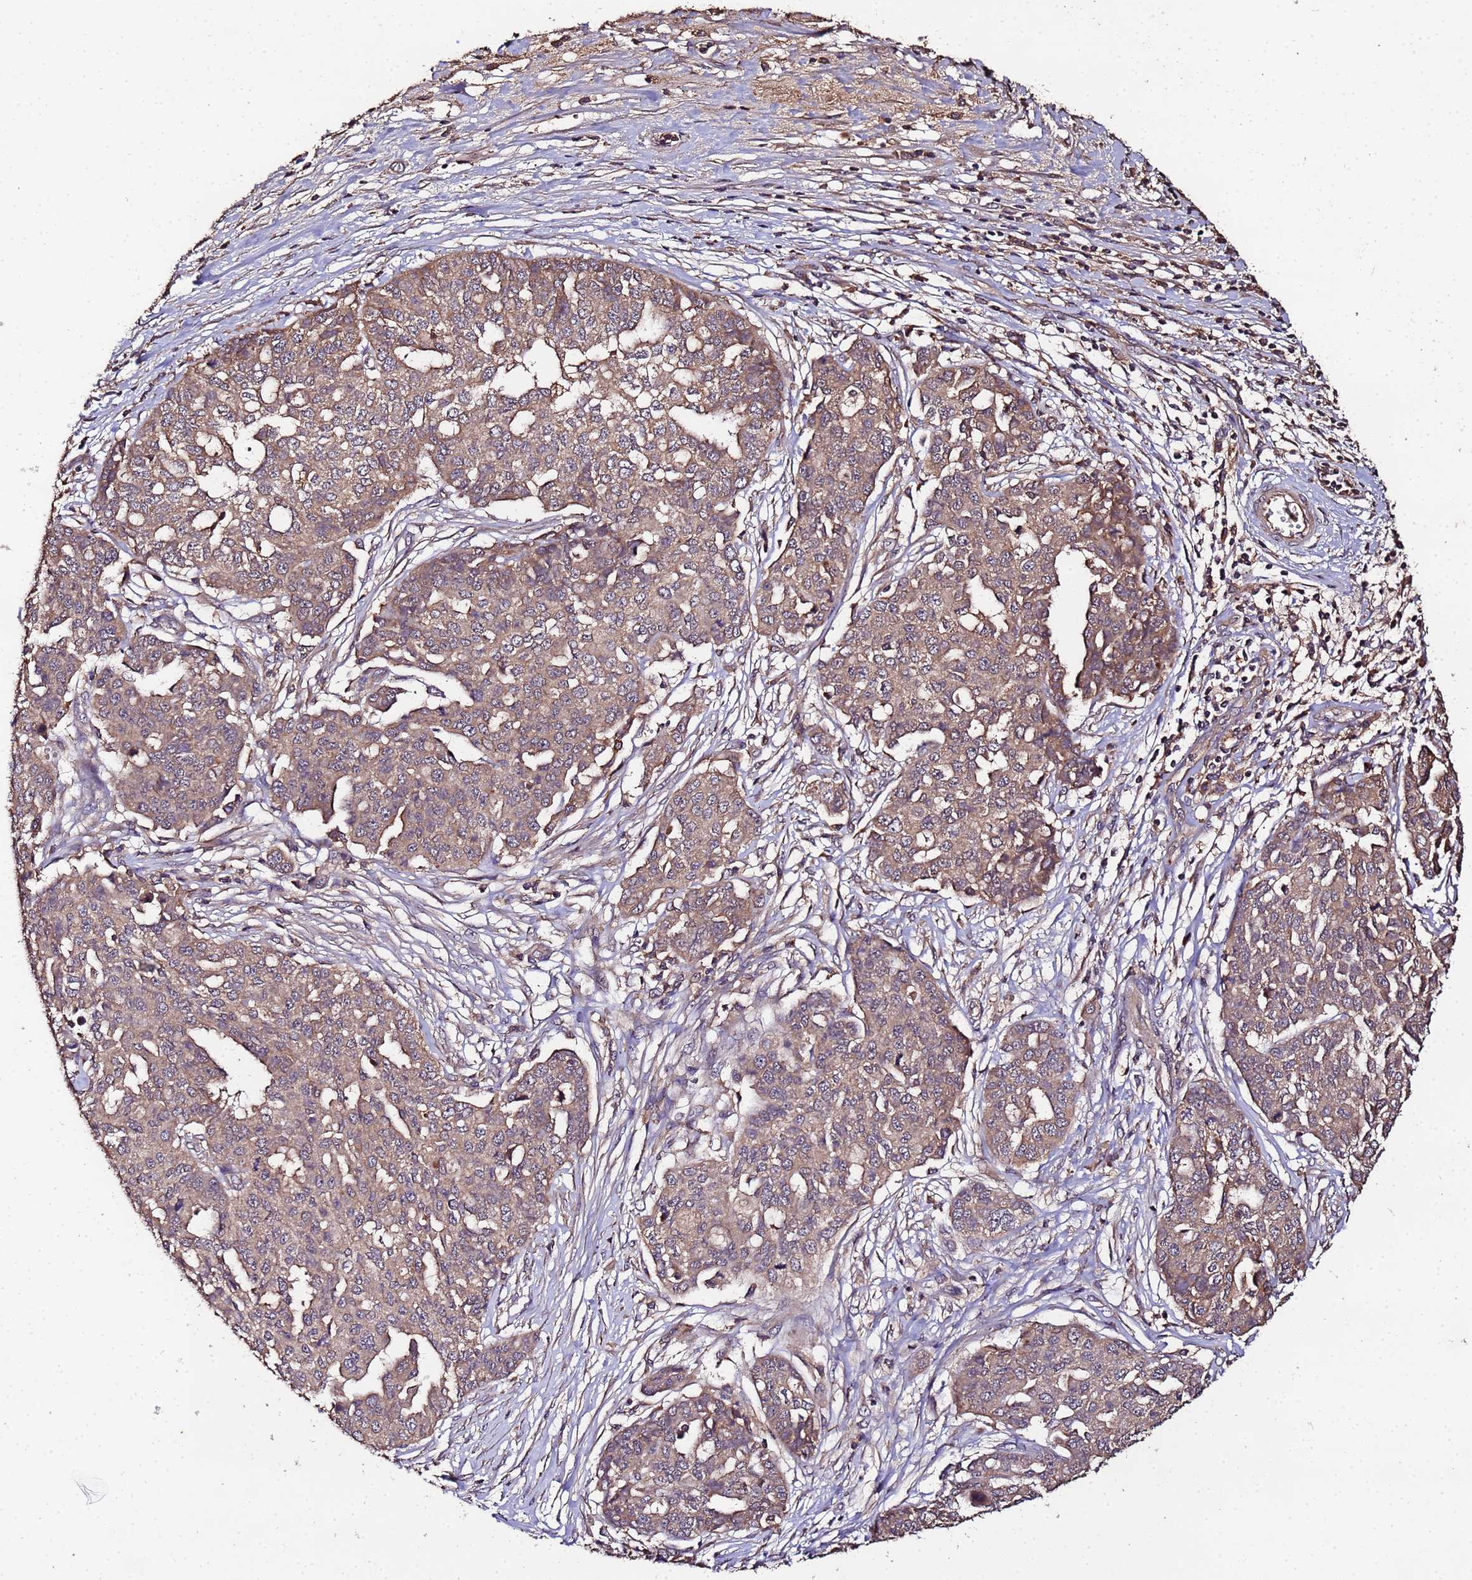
{"staining": {"intensity": "moderate", "quantity": ">75%", "location": "cytoplasmic/membranous"}, "tissue": "ovarian cancer", "cell_type": "Tumor cells", "image_type": "cancer", "snomed": [{"axis": "morphology", "description": "Cystadenocarcinoma, serous, NOS"}, {"axis": "topography", "description": "Soft tissue"}, {"axis": "topography", "description": "Ovary"}], "caption": "This image exhibits IHC staining of human serous cystadenocarcinoma (ovarian), with medium moderate cytoplasmic/membranous expression in approximately >75% of tumor cells.", "gene": "MTERF1", "patient": {"sex": "female", "age": 57}}